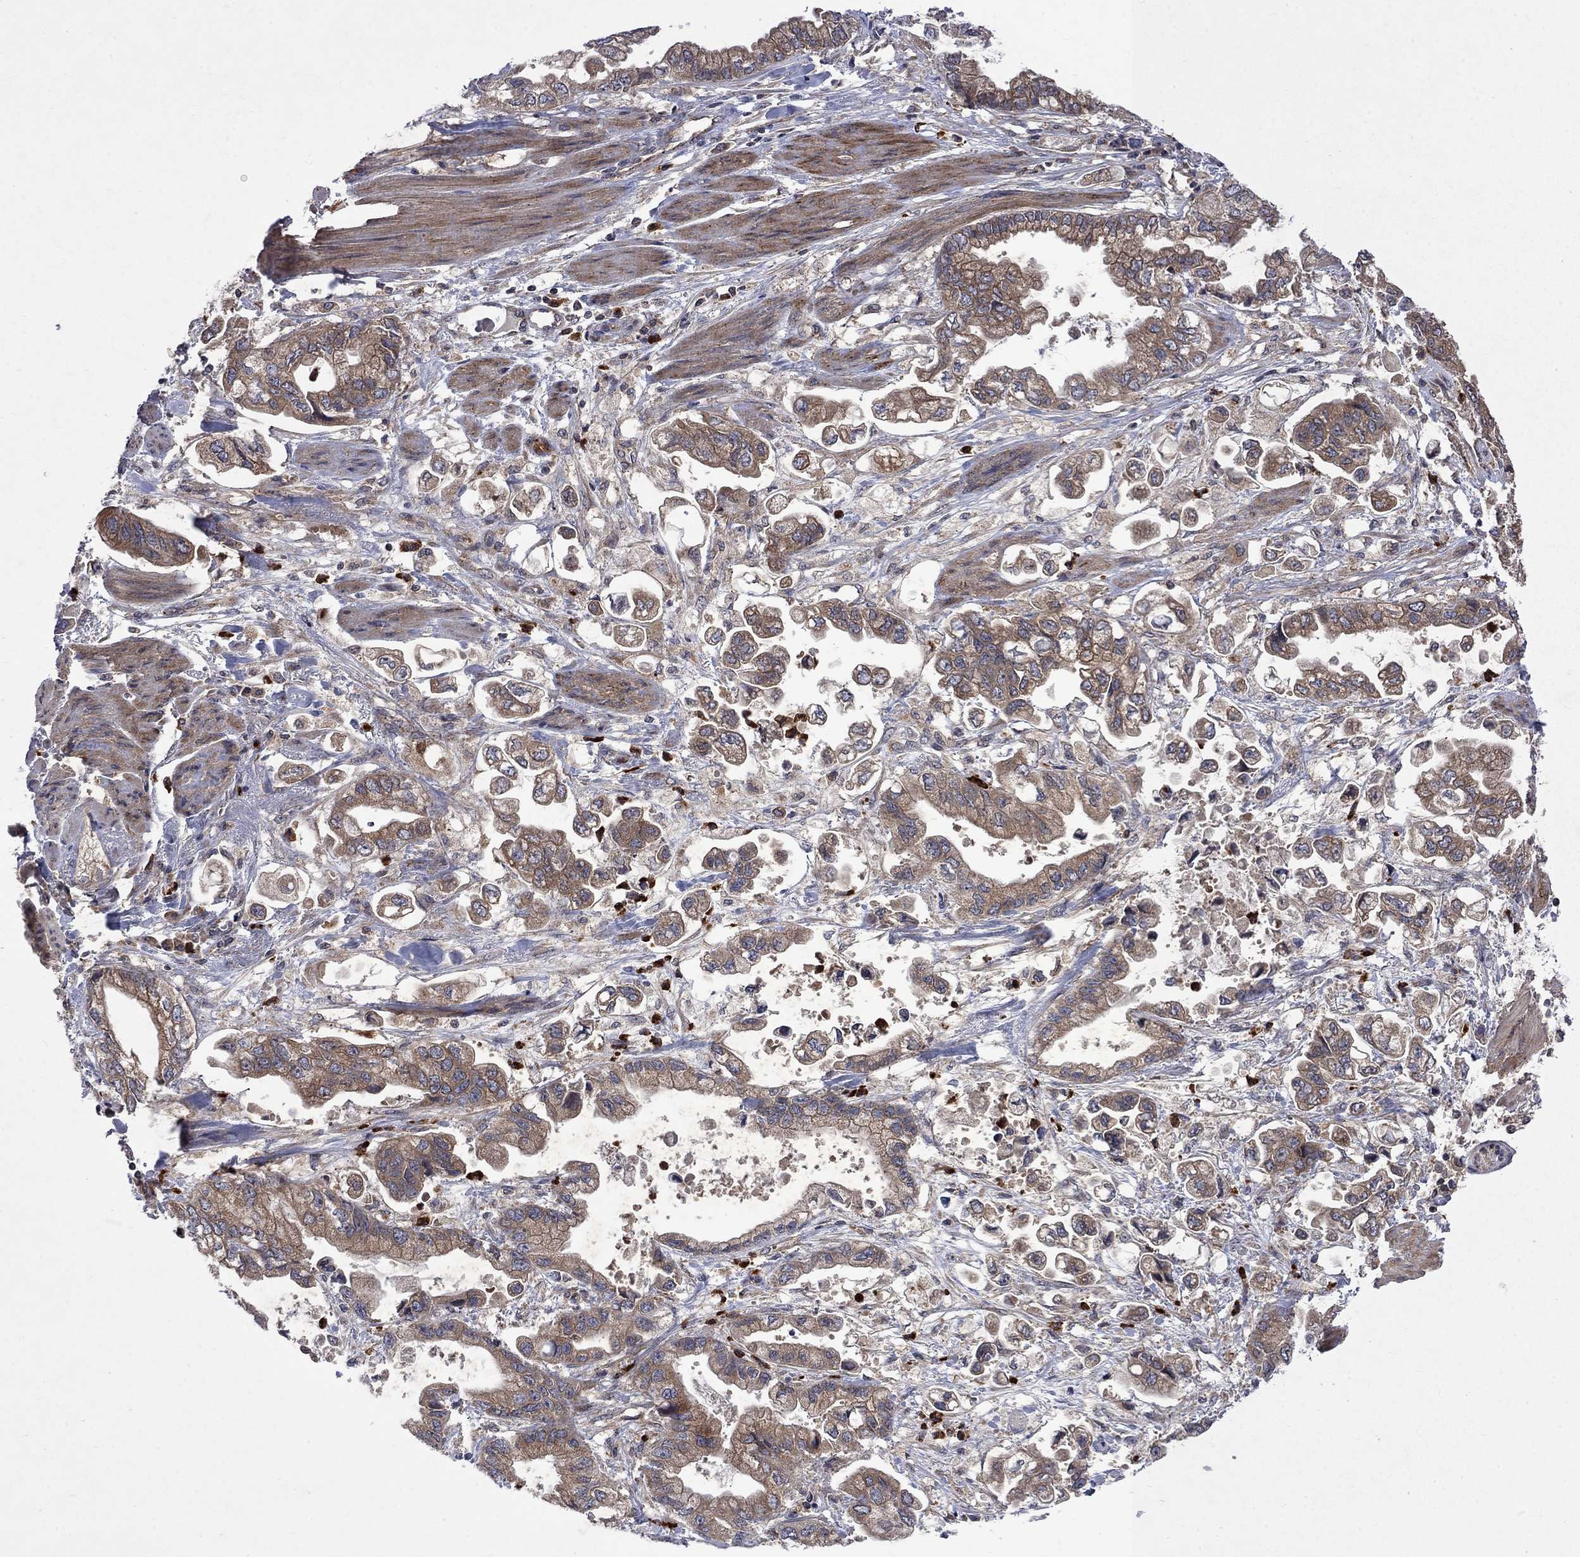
{"staining": {"intensity": "moderate", "quantity": "25%-75%", "location": "cytoplasmic/membranous"}, "tissue": "stomach cancer", "cell_type": "Tumor cells", "image_type": "cancer", "snomed": [{"axis": "morphology", "description": "Normal tissue, NOS"}, {"axis": "morphology", "description": "Adenocarcinoma, NOS"}, {"axis": "topography", "description": "Stomach"}], "caption": "Immunohistochemical staining of human stomach cancer (adenocarcinoma) exhibits moderate cytoplasmic/membranous protein staining in about 25%-75% of tumor cells. (Stains: DAB (3,3'-diaminobenzidine) in brown, nuclei in blue, Microscopy: brightfield microscopy at high magnification).", "gene": "TMEM33", "patient": {"sex": "male", "age": 62}}